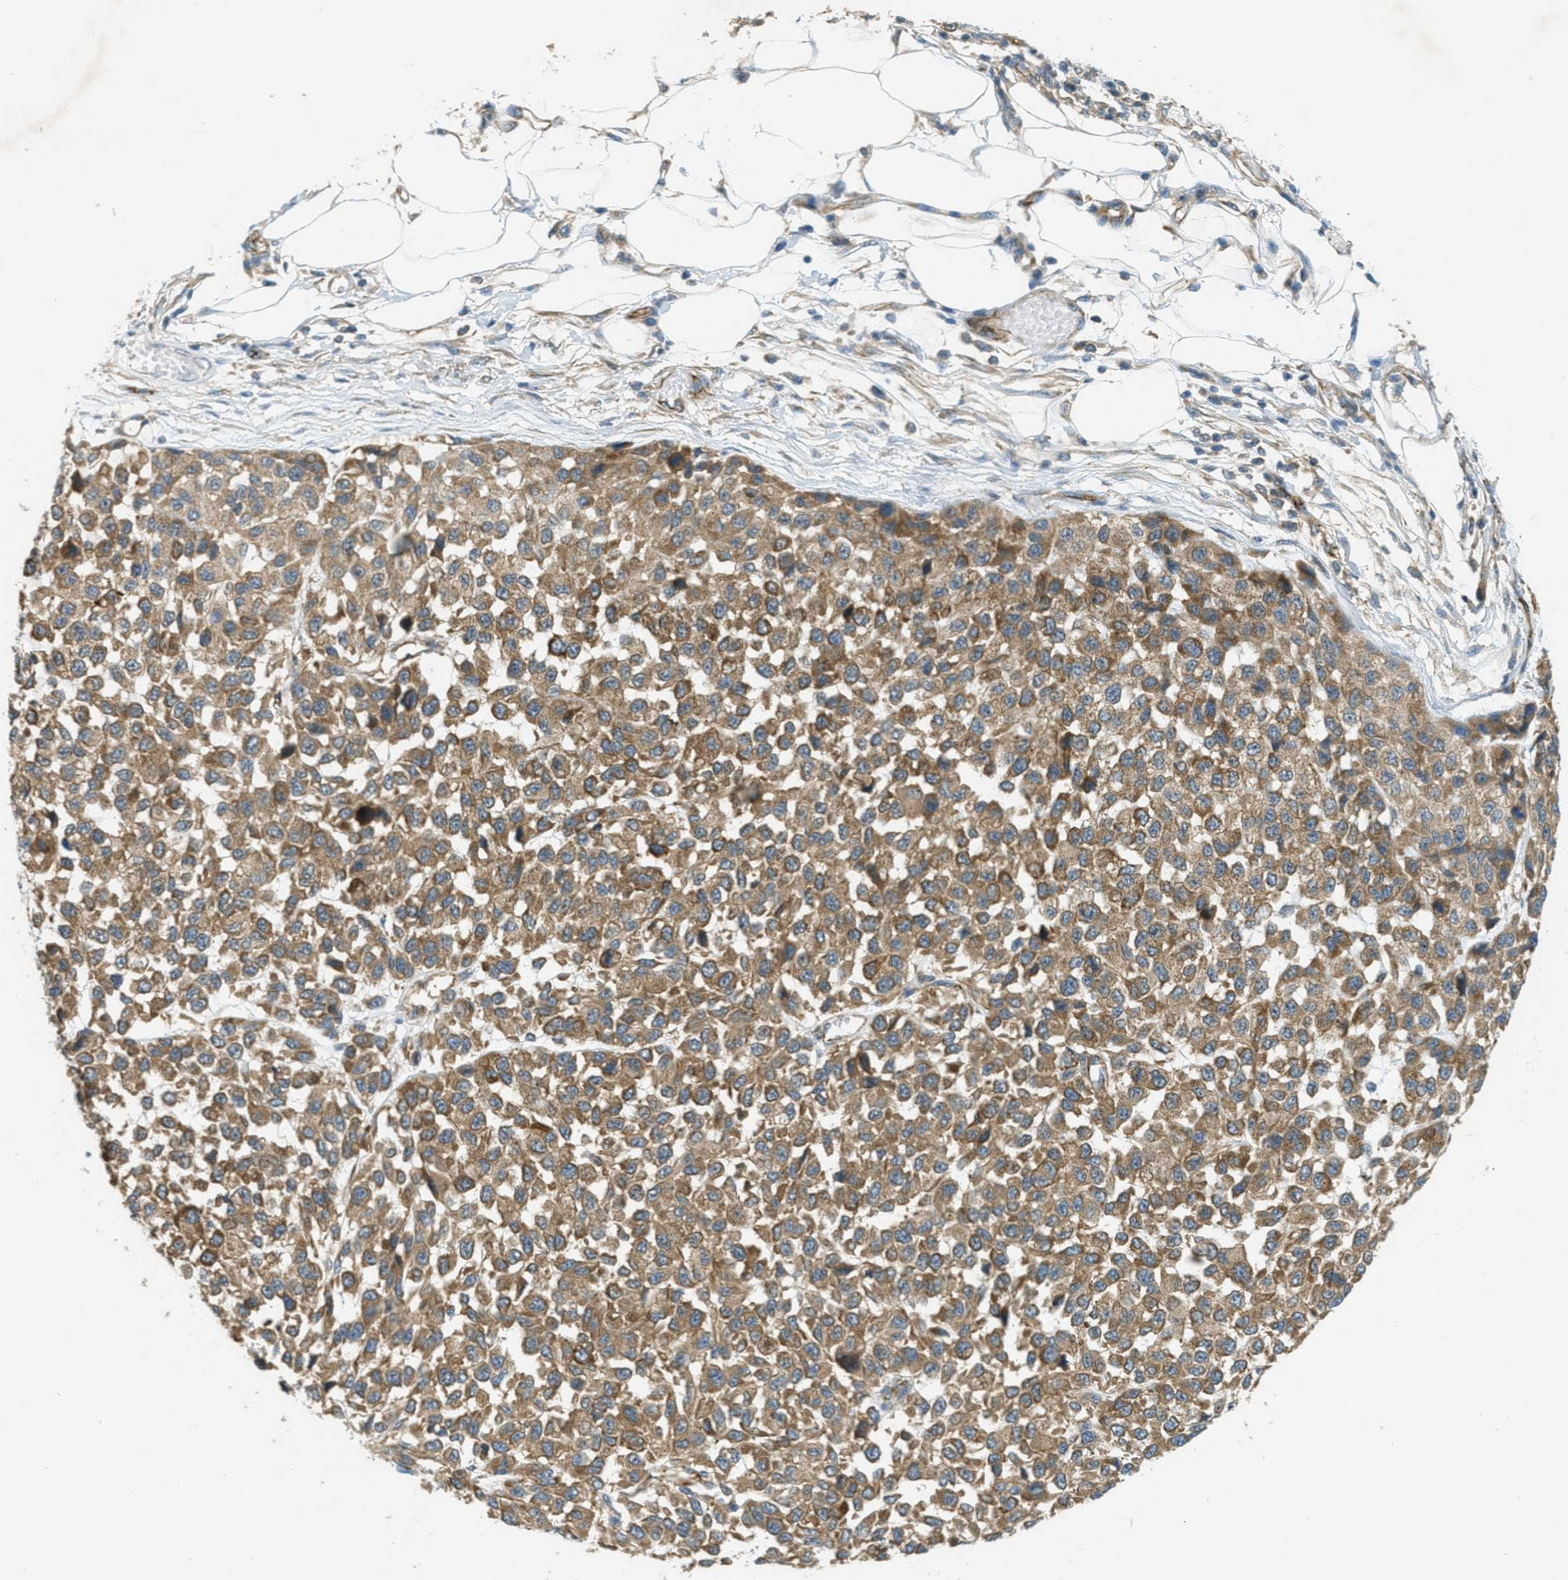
{"staining": {"intensity": "moderate", "quantity": ">75%", "location": "cytoplasmic/membranous"}, "tissue": "melanoma", "cell_type": "Tumor cells", "image_type": "cancer", "snomed": [{"axis": "morphology", "description": "Normal tissue, NOS"}, {"axis": "morphology", "description": "Malignant melanoma, NOS"}, {"axis": "topography", "description": "Skin"}], "caption": "Tumor cells exhibit moderate cytoplasmic/membranous positivity in approximately >75% of cells in melanoma. Ihc stains the protein in brown and the nuclei are stained blue.", "gene": "JCAD", "patient": {"sex": "male", "age": 62}}